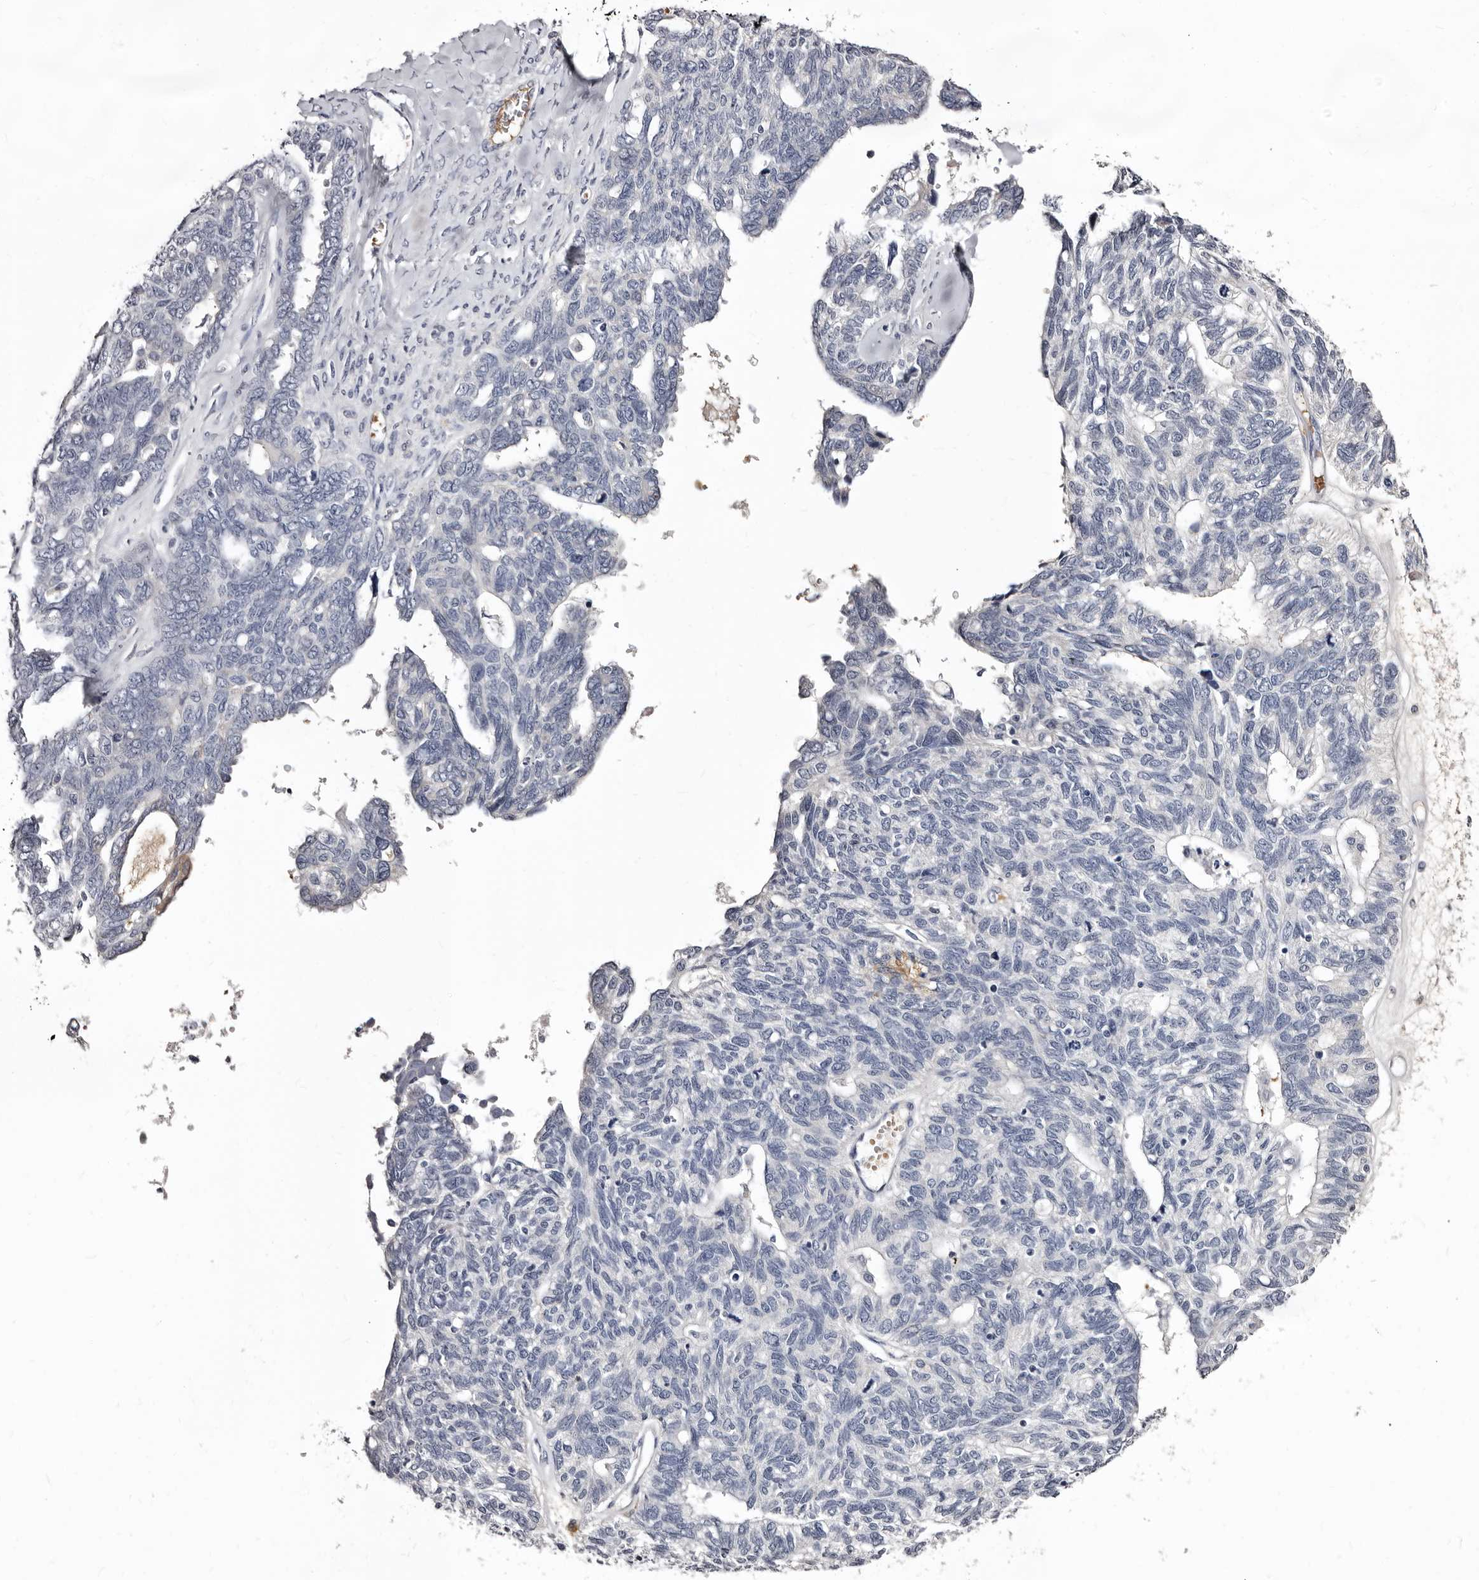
{"staining": {"intensity": "negative", "quantity": "none", "location": "none"}, "tissue": "ovarian cancer", "cell_type": "Tumor cells", "image_type": "cancer", "snomed": [{"axis": "morphology", "description": "Cystadenocarcinoma, serous, NOS"}, {"axis": "topography", "description": "Ovary"}], "caption": "IHC image of neoplastic tissue: ovarian cancer (serous cystadenocarcinoma) stained with DAB (3,3'-diaminobenzidine) demonstrates no significant protein positivity in tumor cells.", "gene": "BPGM", "patient": {"sex": "female", "age": 79}}